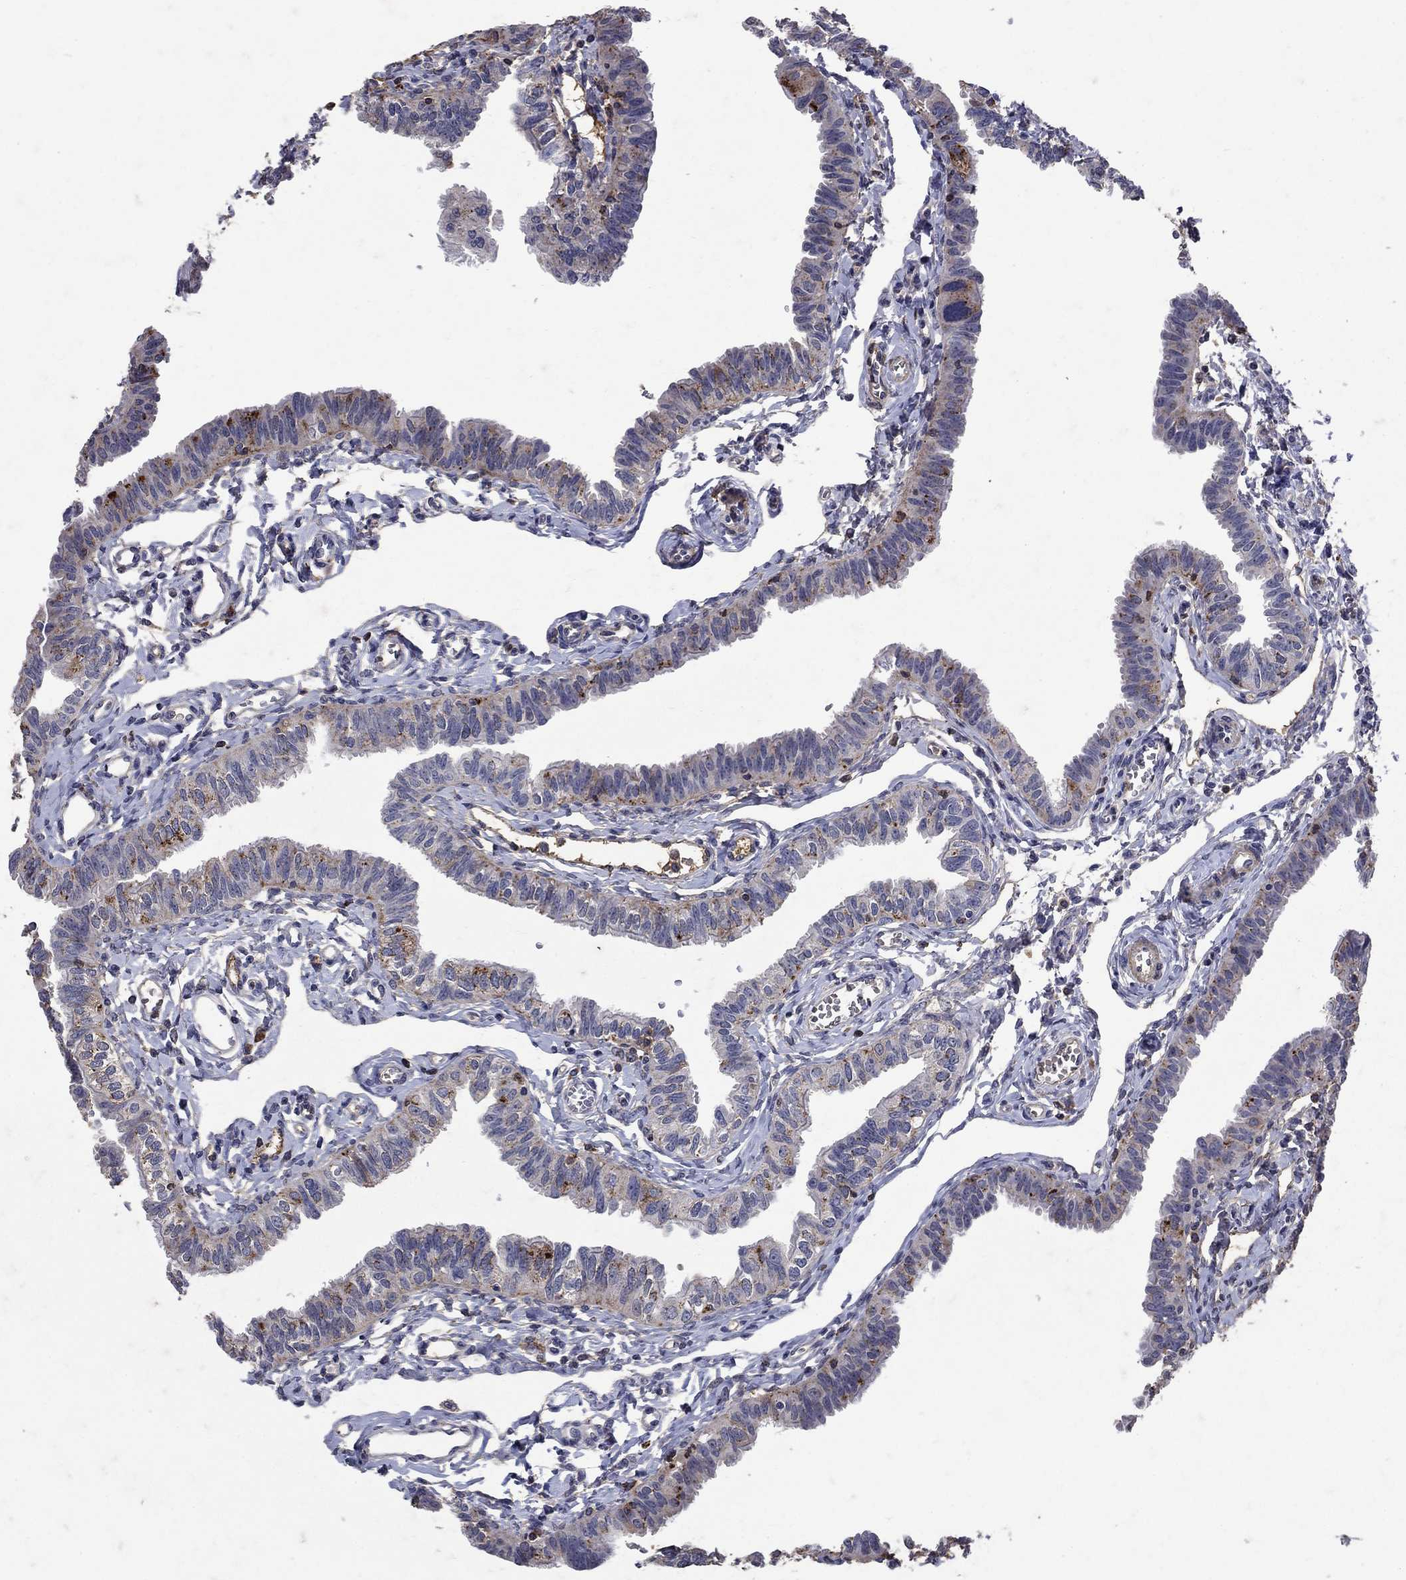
{"staining": {"intensity": "strong", "quantity": "<25%", "location": "cytoplasmic/membranous"}, "tissue": "fallopian tube", "cell_type": "Glandular cells", "image_type": "normal", "snomed": [{"axis": "morphology", "description": "Normal tissue, NOS"}, {"axis": "topography", "description": "Fallopian tube"}], "caption": "Fallopian tube stained with a protein marker reveals strong staining in glandular cells.", "gene": "NPC2", "patient": {"sex": "female", "age": 54}}